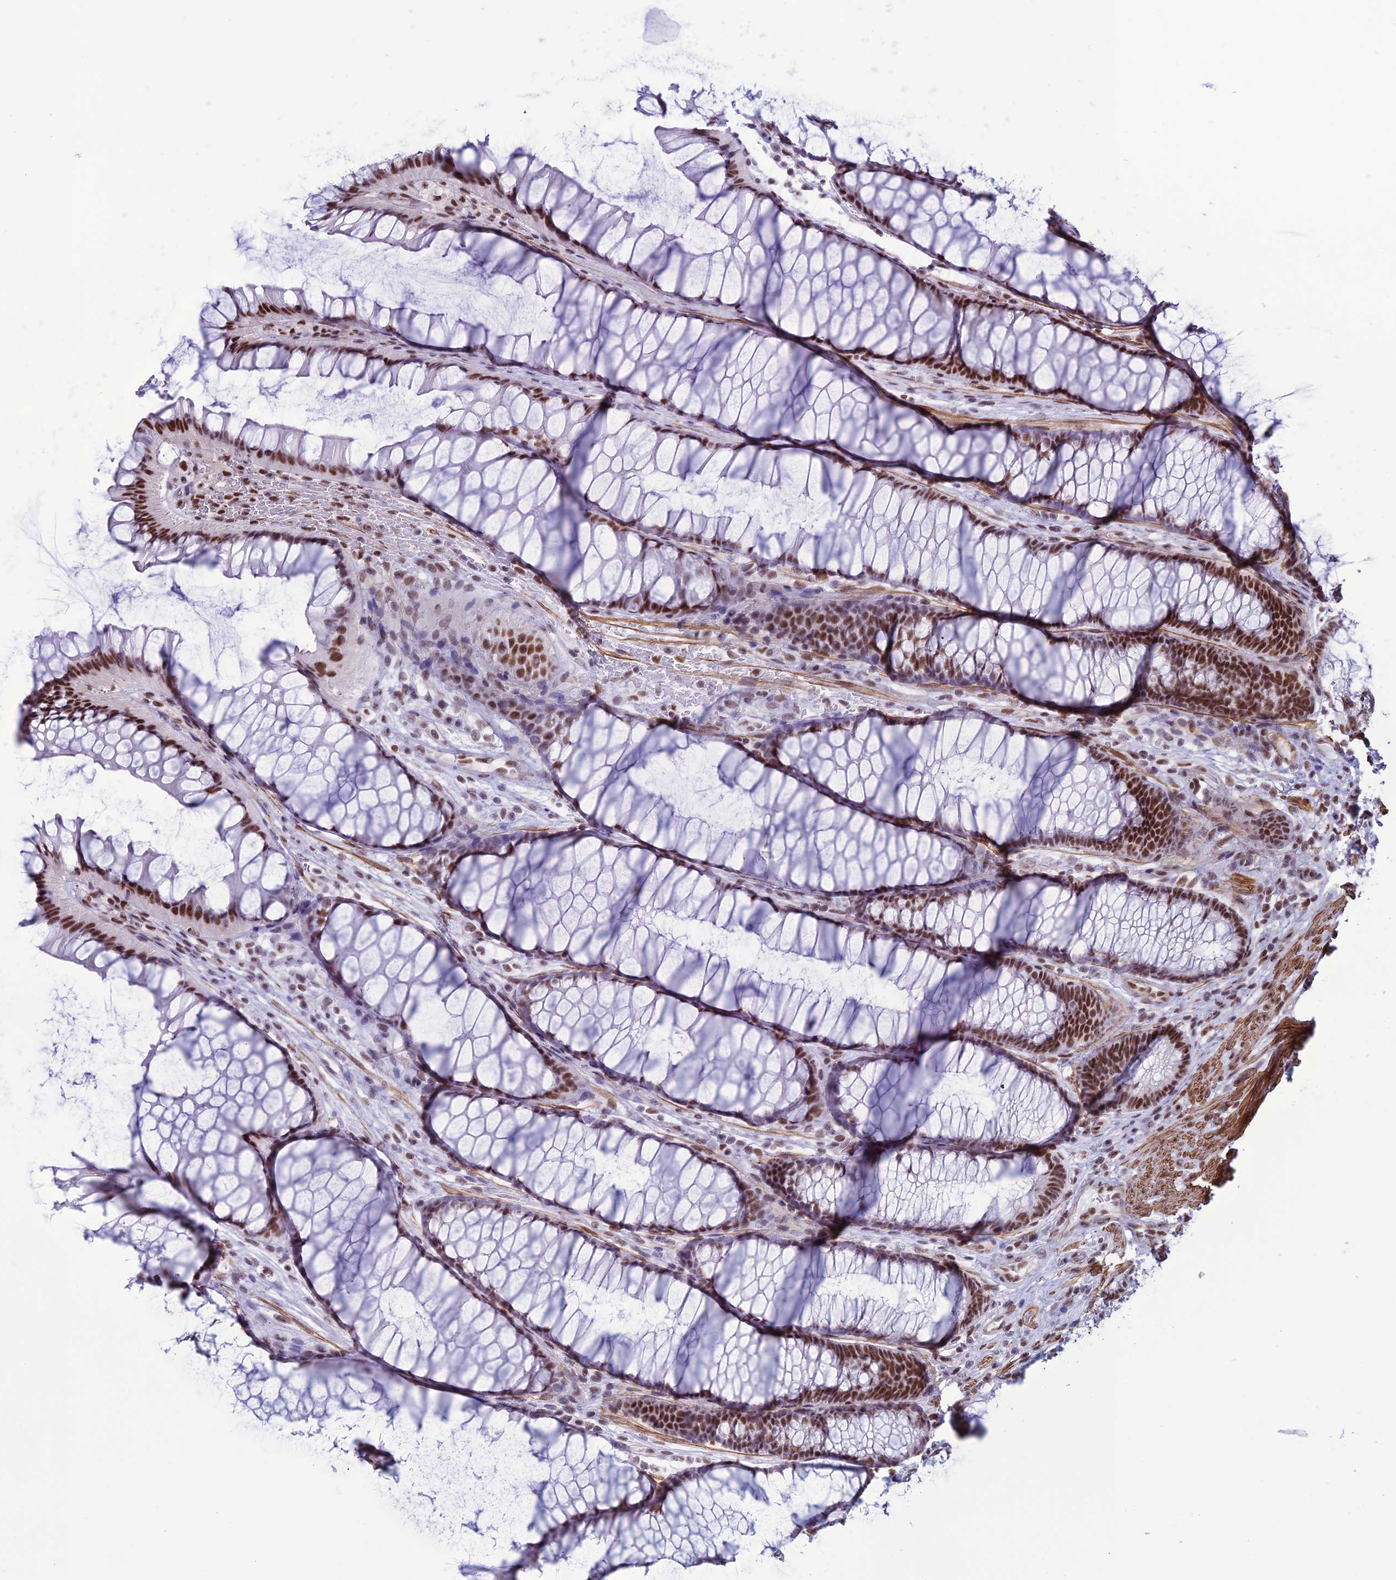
{"staining": {"intensity": "strong", "quantity": ">75%", "location": "nuclear"}, "tissue": "colon", "cell_type": "Endothelial cells", "image_type": "normal", "snomed": [{"axis": "morphology", "description": "Normal tissue, NOS"}, {"axis": "topography", "description": "Colon"}], "caption": "There is high levels of strong nuclear staining in endothelial cells of normal colon, as demonstrated by immunohistochemical staining (brown color).", "gene": "U2AF1", "patient": {"sex": "female", "age": 82}}